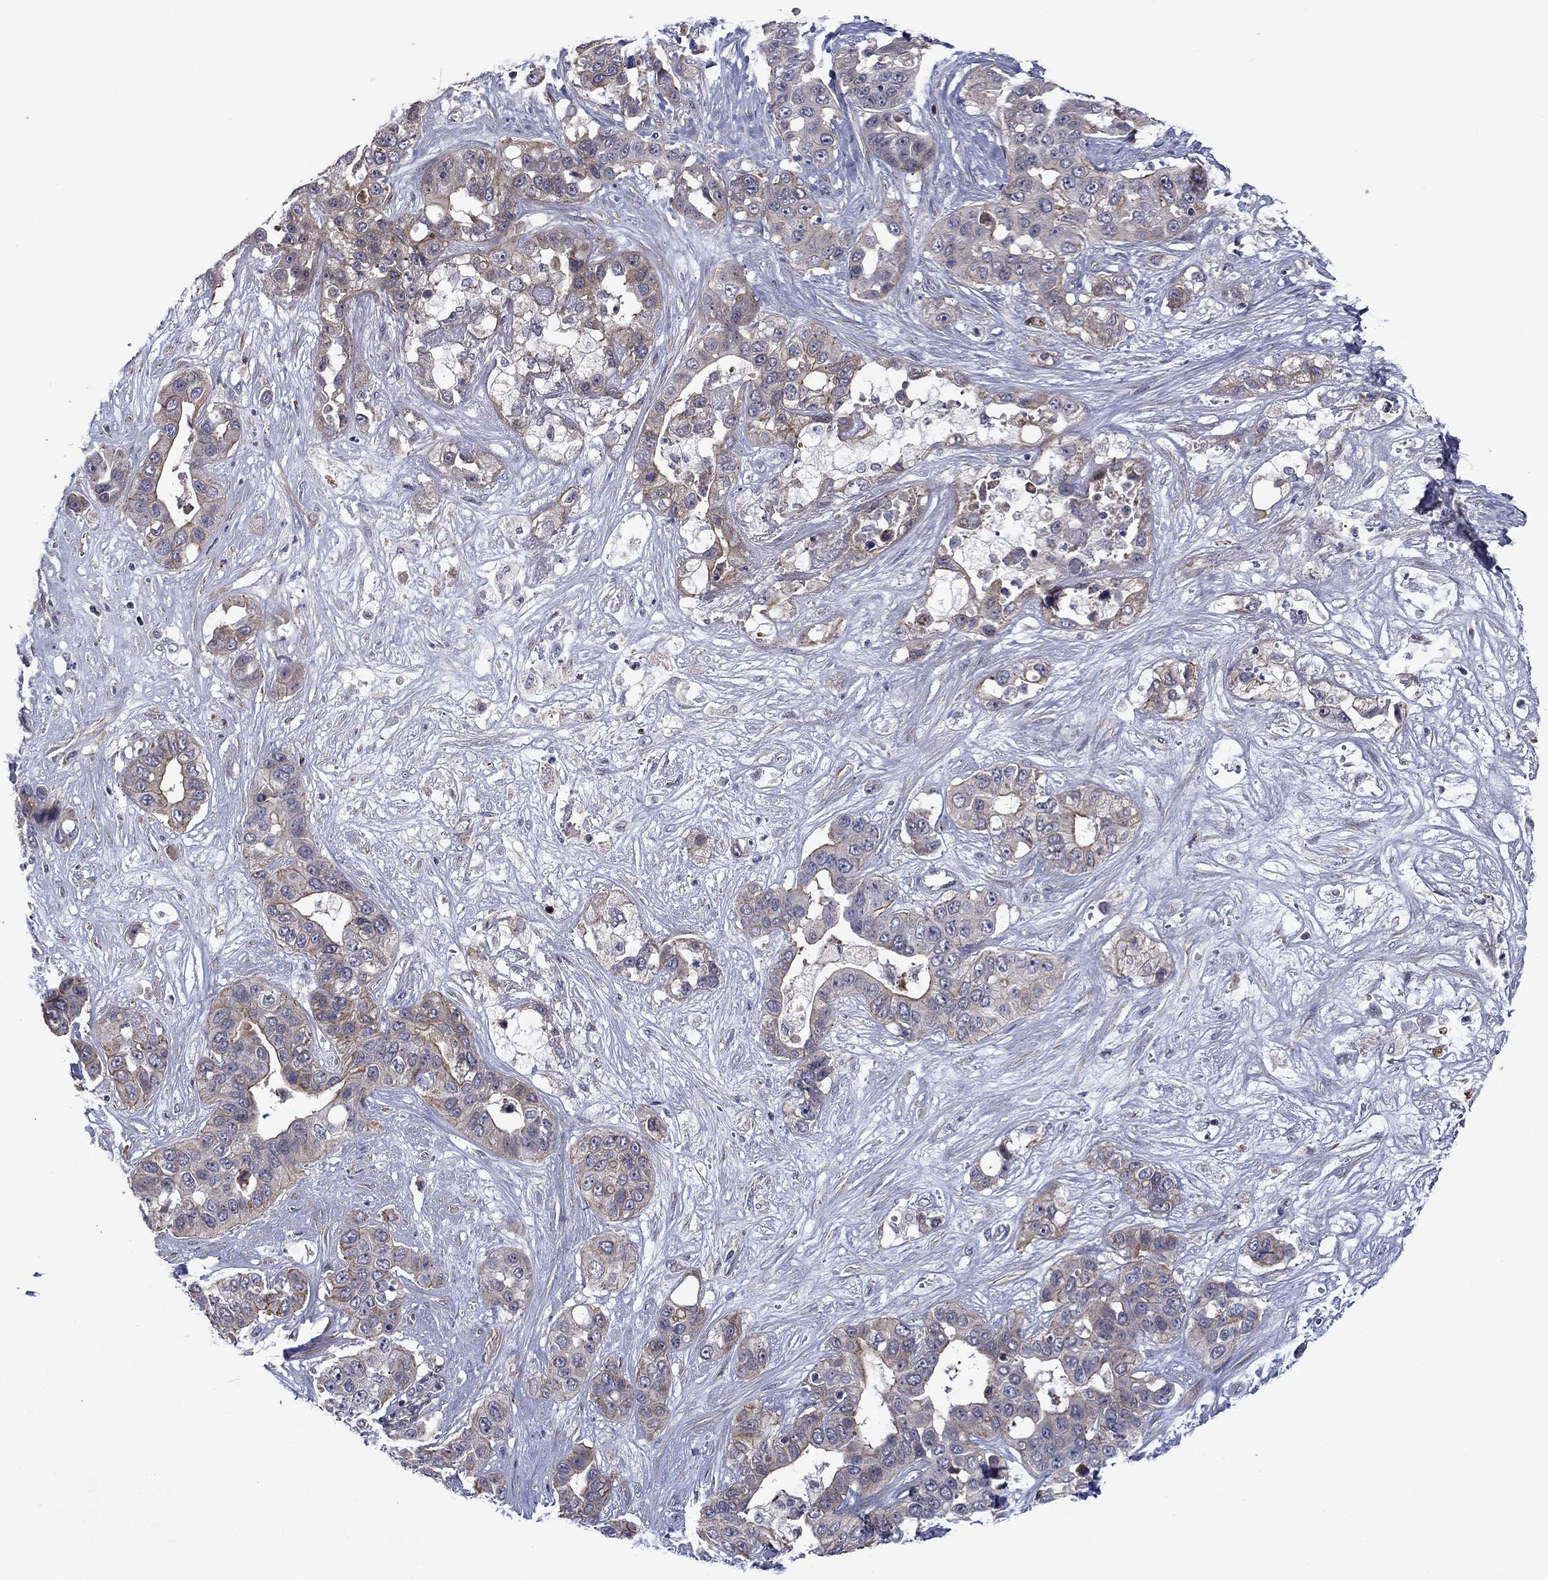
{"staining": {"intensity": "moderate", "quantity": "<25%", "location": "cytoplasmic/membranous"}, "tissue": "liver cancer", "cell_type": "Tumor cells", "image_type": "cancer", "snomed": [{"axis": "morphology", "description": "Cholangiocarcinoma"}, {"axis": "topography", "description": "Liver"}], "caption": "About <25% of tumor cells in human cholangiocarcinoma (liver) reveal moderate cytoplasmic/membranous protein positivity as visualized by brown immunohistochemical staining.", "gene": "B3GAT1", "patient": {"sex": "female", "age": 52}}